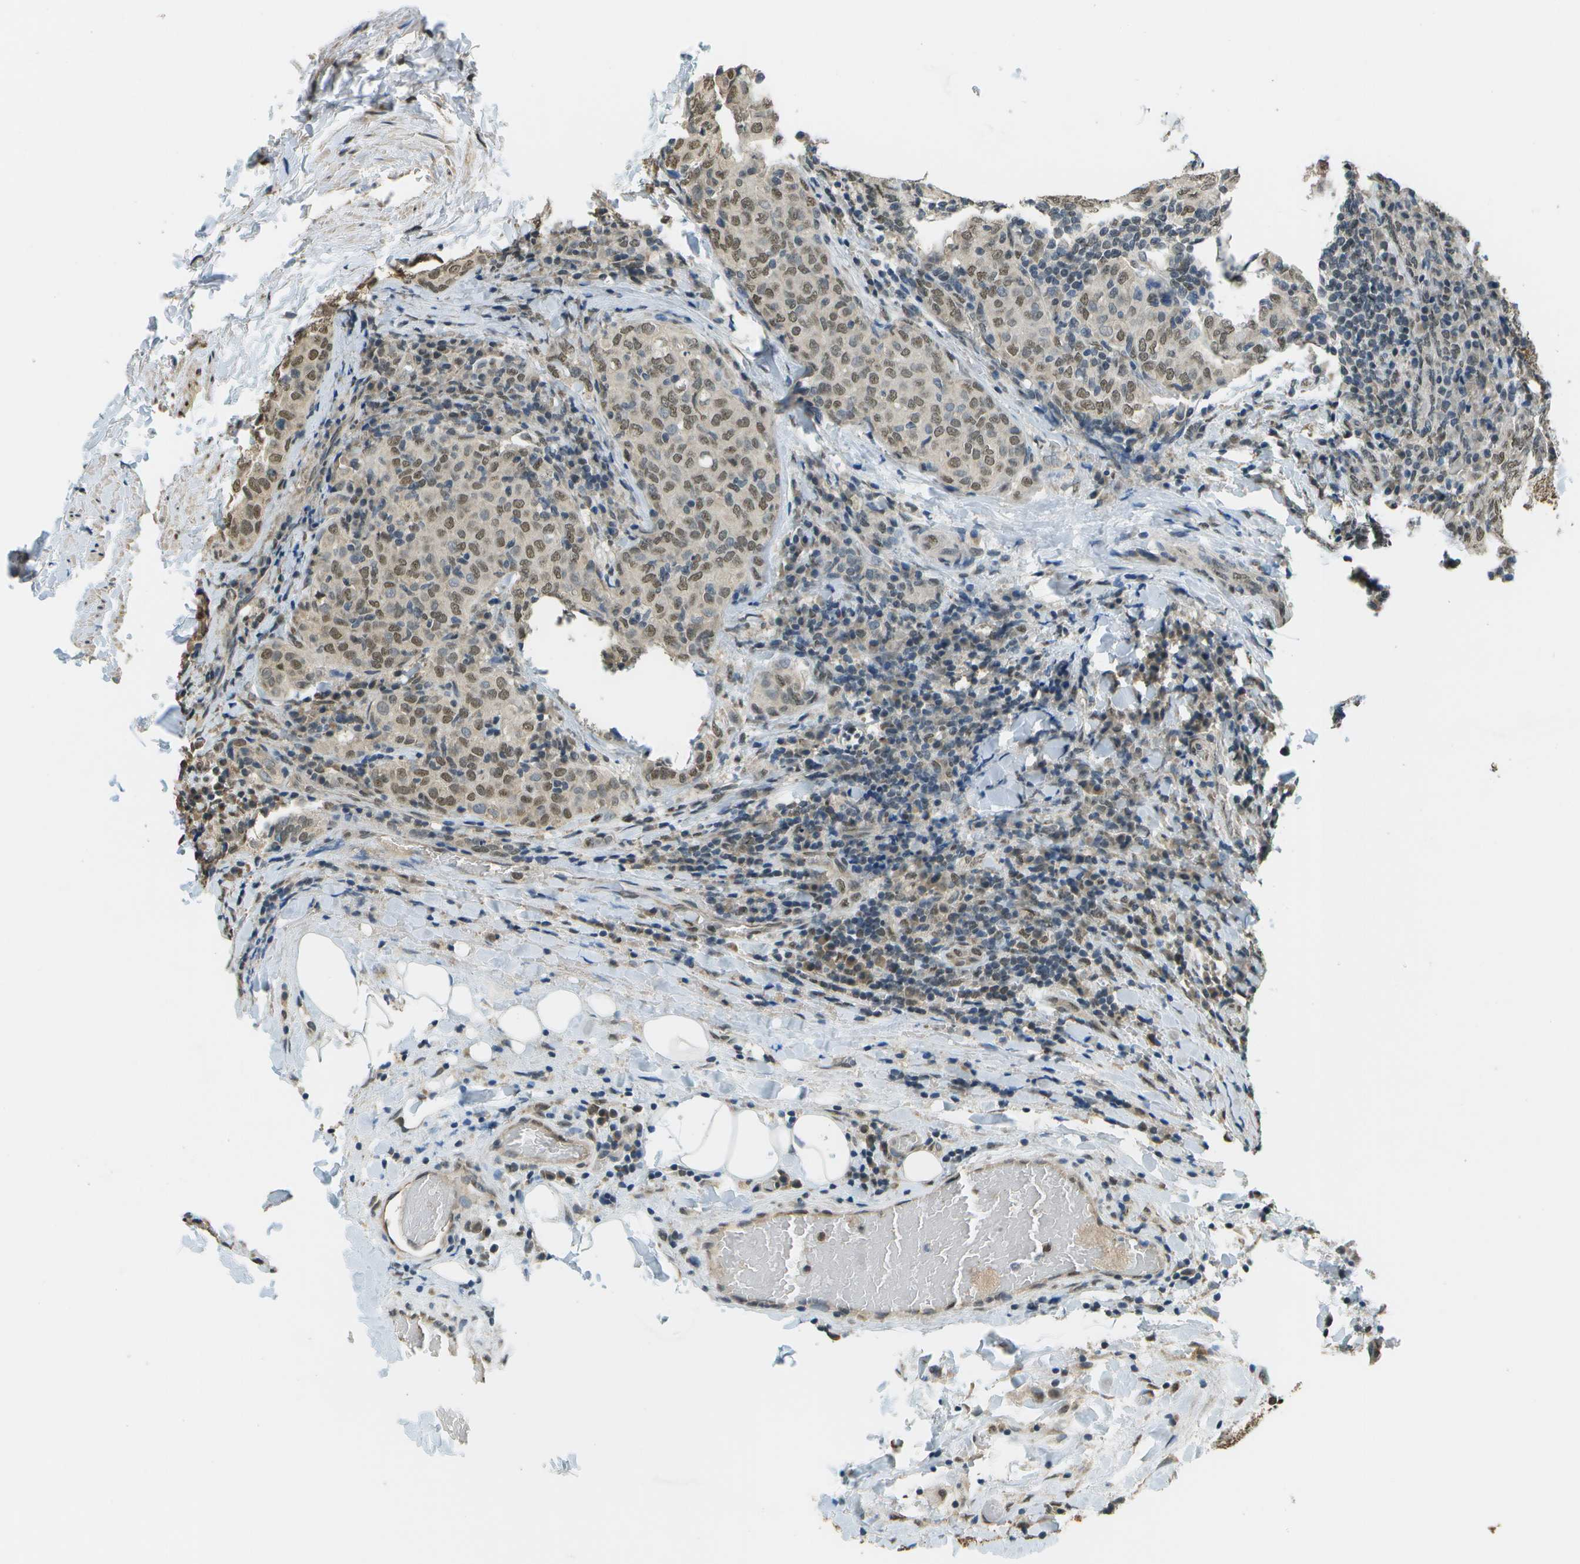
{"staining": {"intensity": "moderate", "quantity": ">75%", "location": "nuclear"}, "tissue": "thyroid cancer", "cell_type": "Tumor cells", "image_type": "cancer", "snomed": [{"axis": "morphology", "description": "Normal tissue, NOS"}, {"axis": "morphology", "description": "Papillary adenocarcinoma, NOS"}, {"axis": "topography", "description": "Thyroid gland"}], "caption": "Immunohistochemistry (IHC) histopathology image of neoplastic tissue: human papillary adenocarcinoma (thyroid) stained using immunohistochemistry (IHC) reveals medium levels of moderate protein expression localized specifically in the nuclear of tumor cells, appearing as a nuclear brown color.", "gene": "ABL2", "patient": {"sex": "female", "age": 30}}